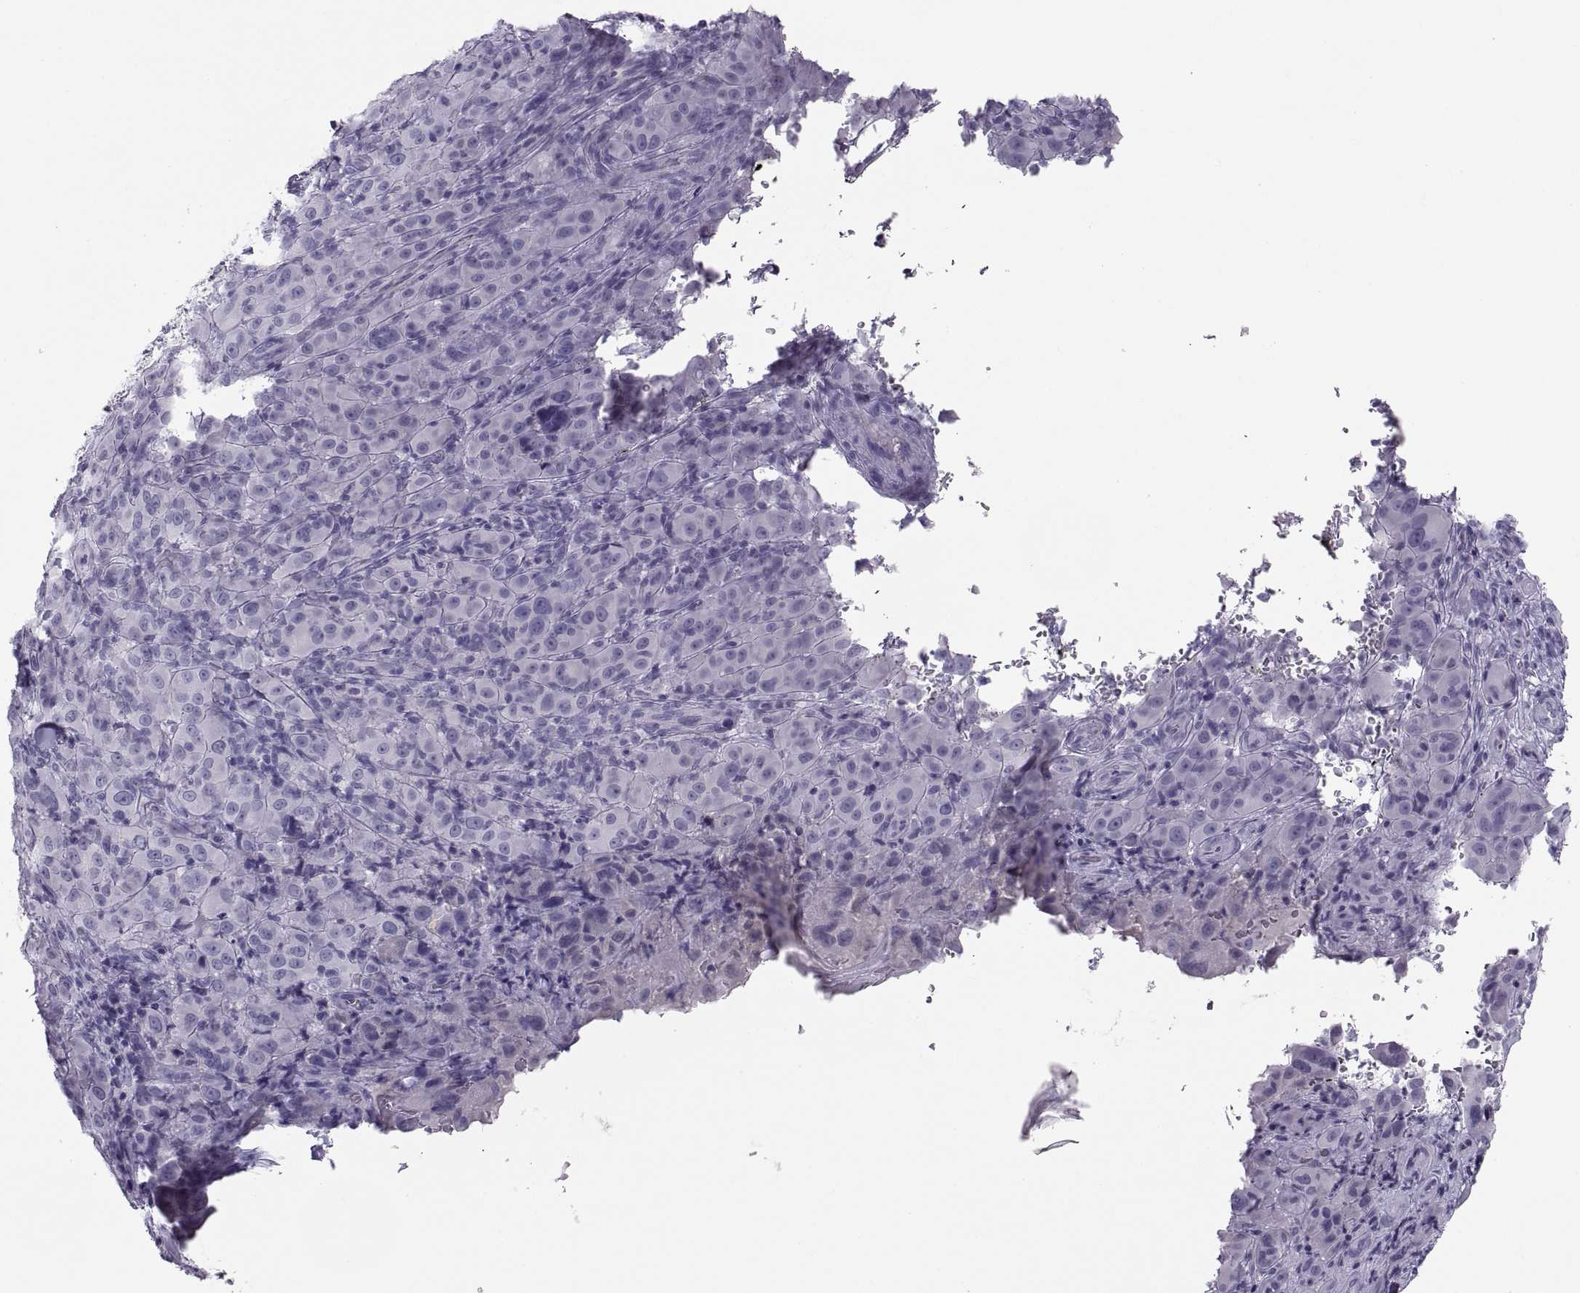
{"staining": {"intensity": "negative", "quantity": "none", "location": "none"}, "tissue": "melanoma", "cell_type": "Tumor cells", "image_type": "cancer", "snomed": [{"axis": "morphology", "description": "Malignant melanoma, NOS"}, {"axis": "topography", "description": "Skin"}], "caption": "A histopathology image of melanoma stained for a protein shows no brown staining in tumor cells.", "gene": "MAGEB2", "patient": {"sex": "female", "age": 87}}